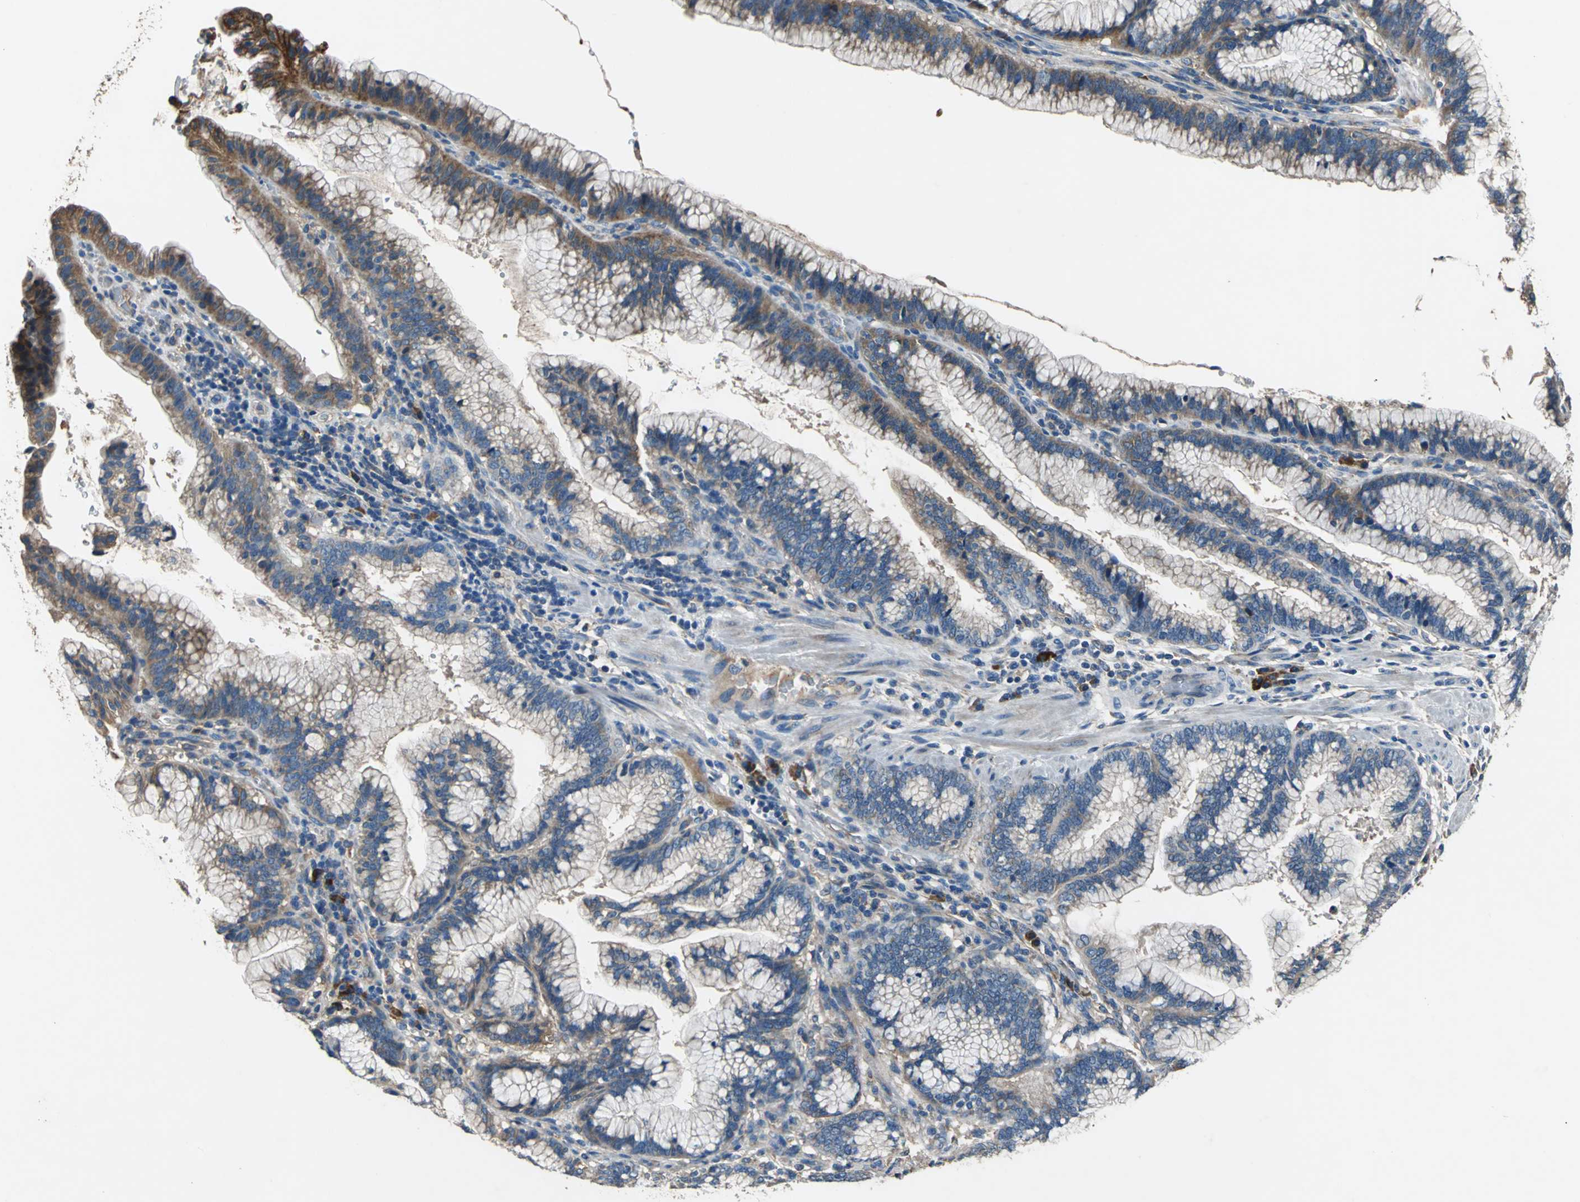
{"staining": {"intensity": "moderate", "quantity": ">75%", "location": "cytoplasmic/membranous"}, "tissue": "pancreatic cancer", "cell_type": "Tumor cells", "image_type": "cancer", "snomed": [{"axis": "morphology", "description": "Adenocarcinoma, NOS"}, {"axis": "topography", "description": "Pancreas"}], "caption": "A high-resolution image shows immunohistochemistry (IHC) staining of pancreatic cancer (adenocarcinoma), which reveals moderate cytoplasmic/membranous staining in about >75% of tumor cells.", "gene": "HEPH", "patient": {"sex": "female", "age": 64}}